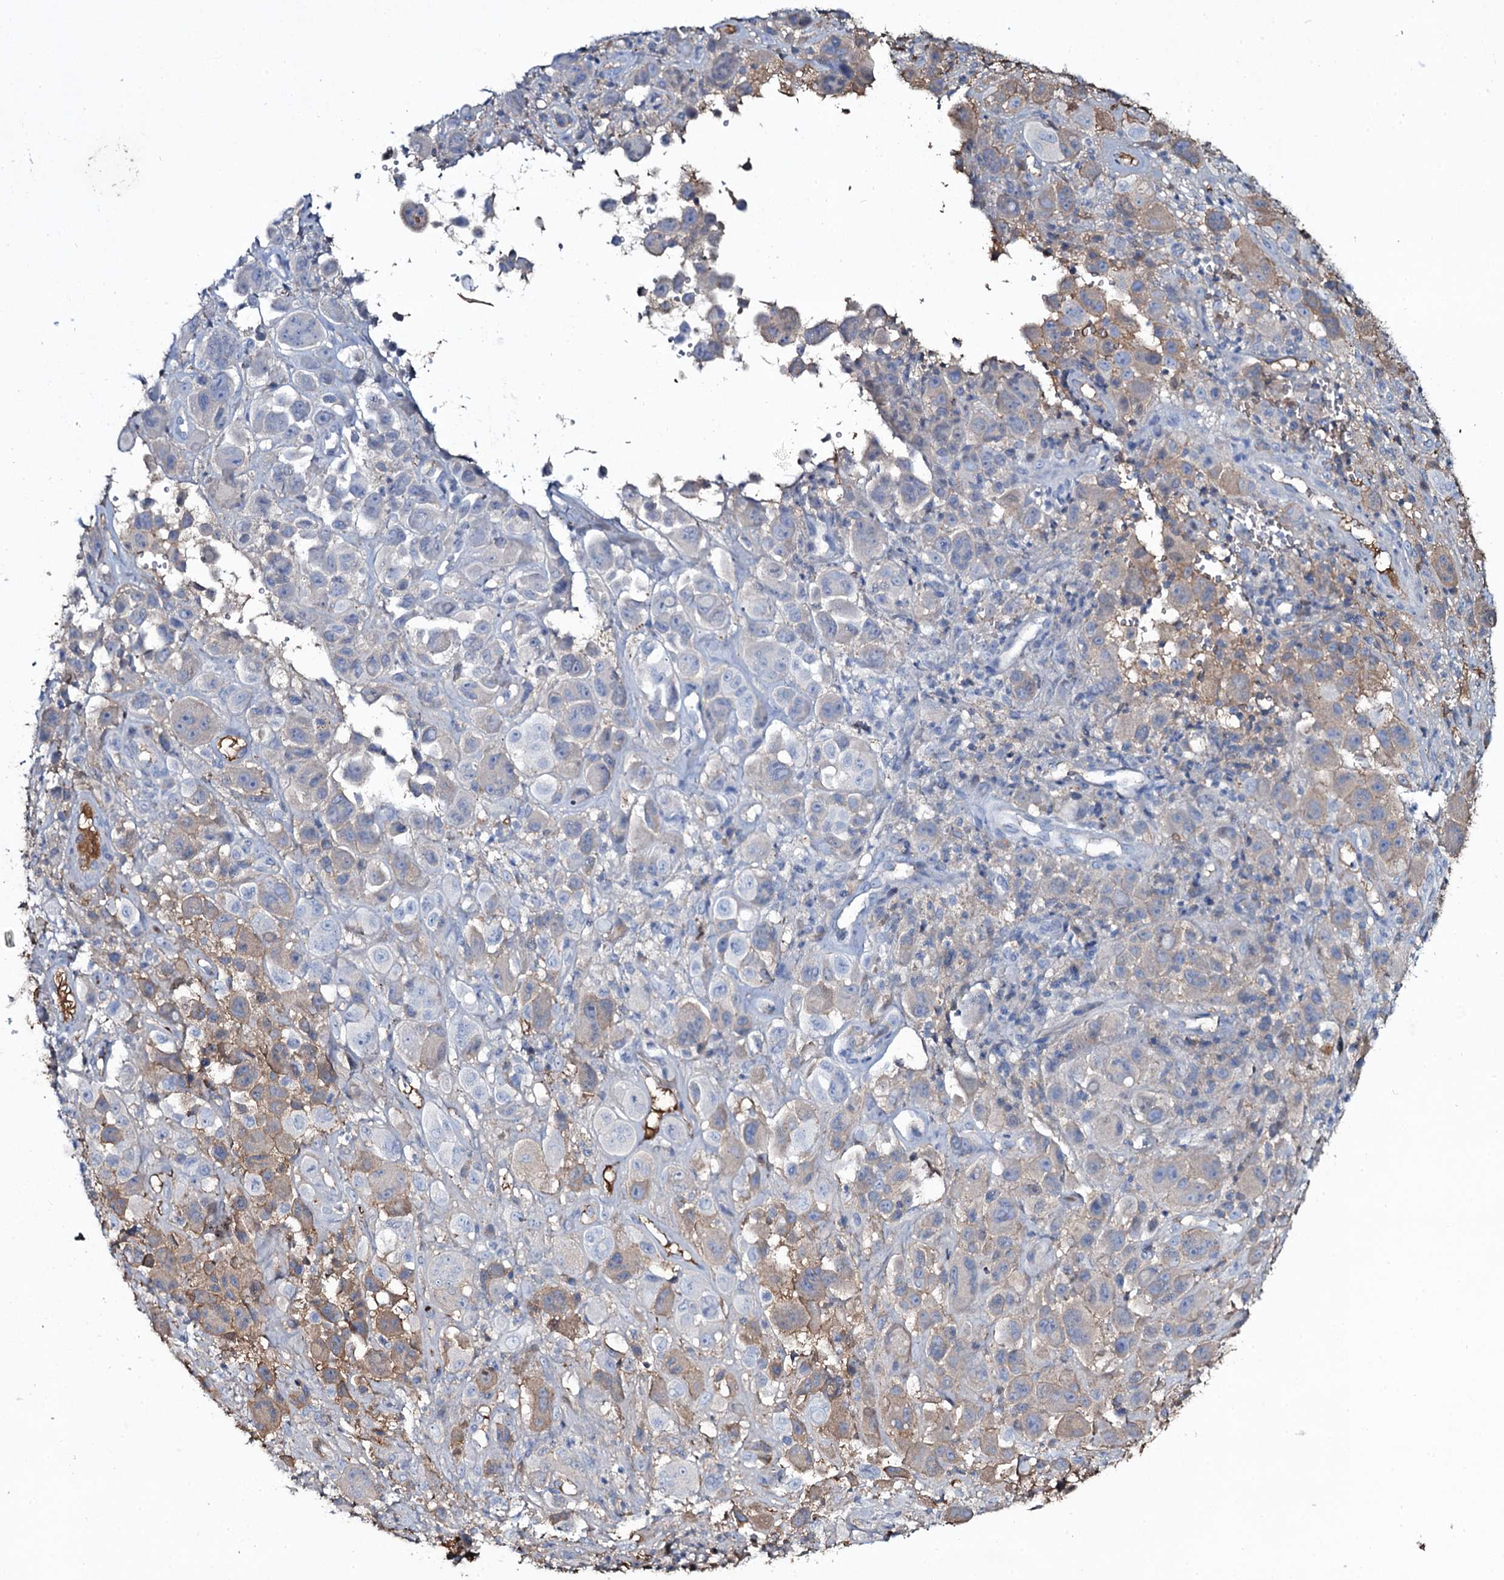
{"staining": {"intensity": "moderate", "quantity": "<25%", "location": "cytoplasmic/membranous"}, "tissue": "melanoma", "cell_type": "Tumor cells", "image_type": "cancer", "snomed": [{"axis": "morphology", "description": "Malignant melanoma, NOS"}, {"axis": "topography", "description": "Skin of trunk"}], "caption": "Malignant melanoma stained with IHC displays moderate cytoplasmic/membranous staining in about <25% of tumor cells.", "gene": "EDN1", "patient": {"sex": "male", "age": 71}}